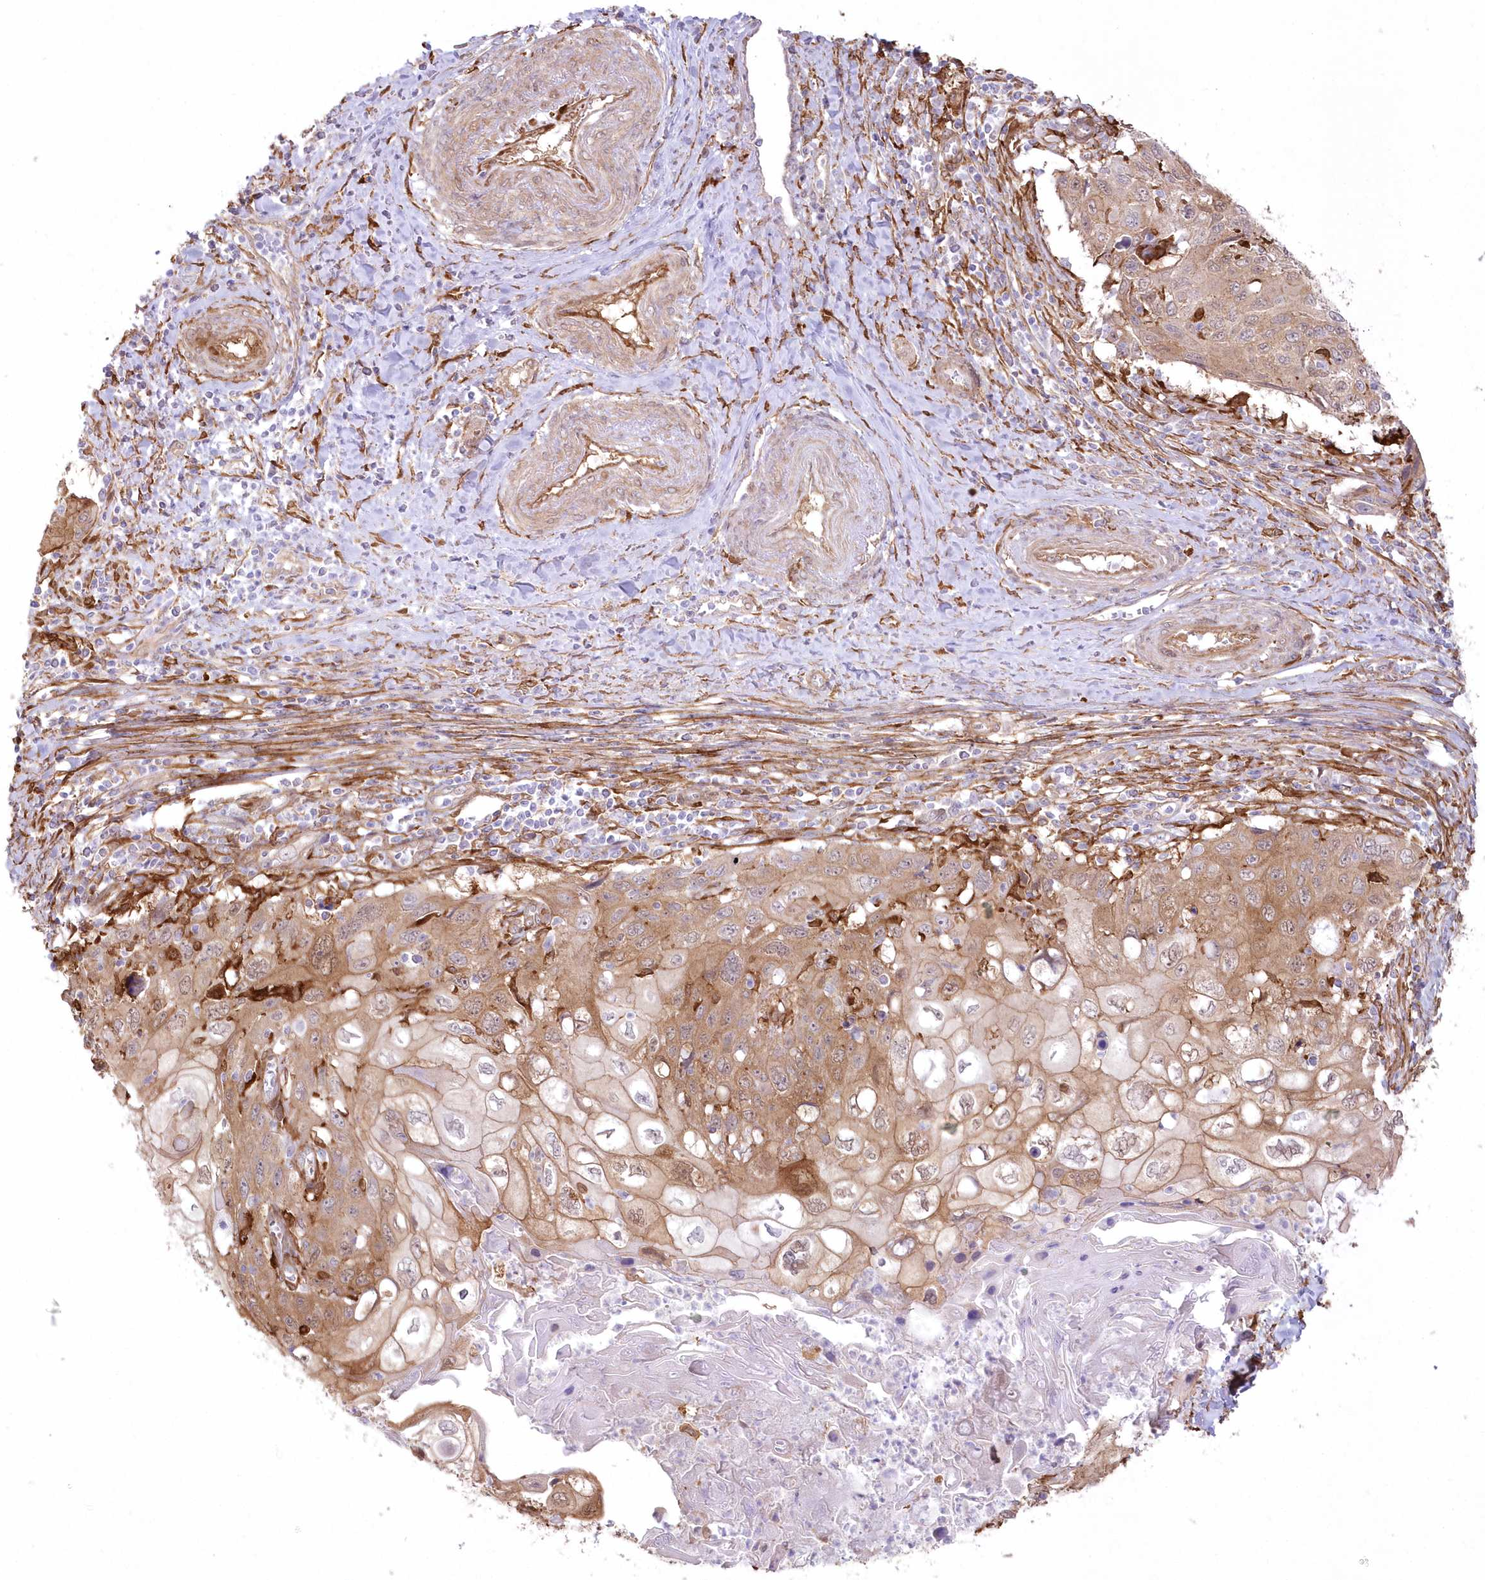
{"staining": {"intensity": "moderate", "quantity": ">75%", "location": "cytoplasmic/membranous"}, "tissue": "cervical cancer", "cell_type": "Tumor cells", "image_type": "cancer", "snomed": [{"axis": "morphology", "description": "Squamous cell carcinoma, NOS"}, {"axis": "topography", "description": "Cervix"}], "caption": "Immunohistochemical staining of cervical cancer reveals medium levels of moderate cytoplasmic/membranous protein positivity in about >75% of tumor cells. (brown staining indicates protein expression, while blue staining denotes nuclei).", "gene": "SH3PXD2B", "patient": {"sex": "female", "age": 70}}